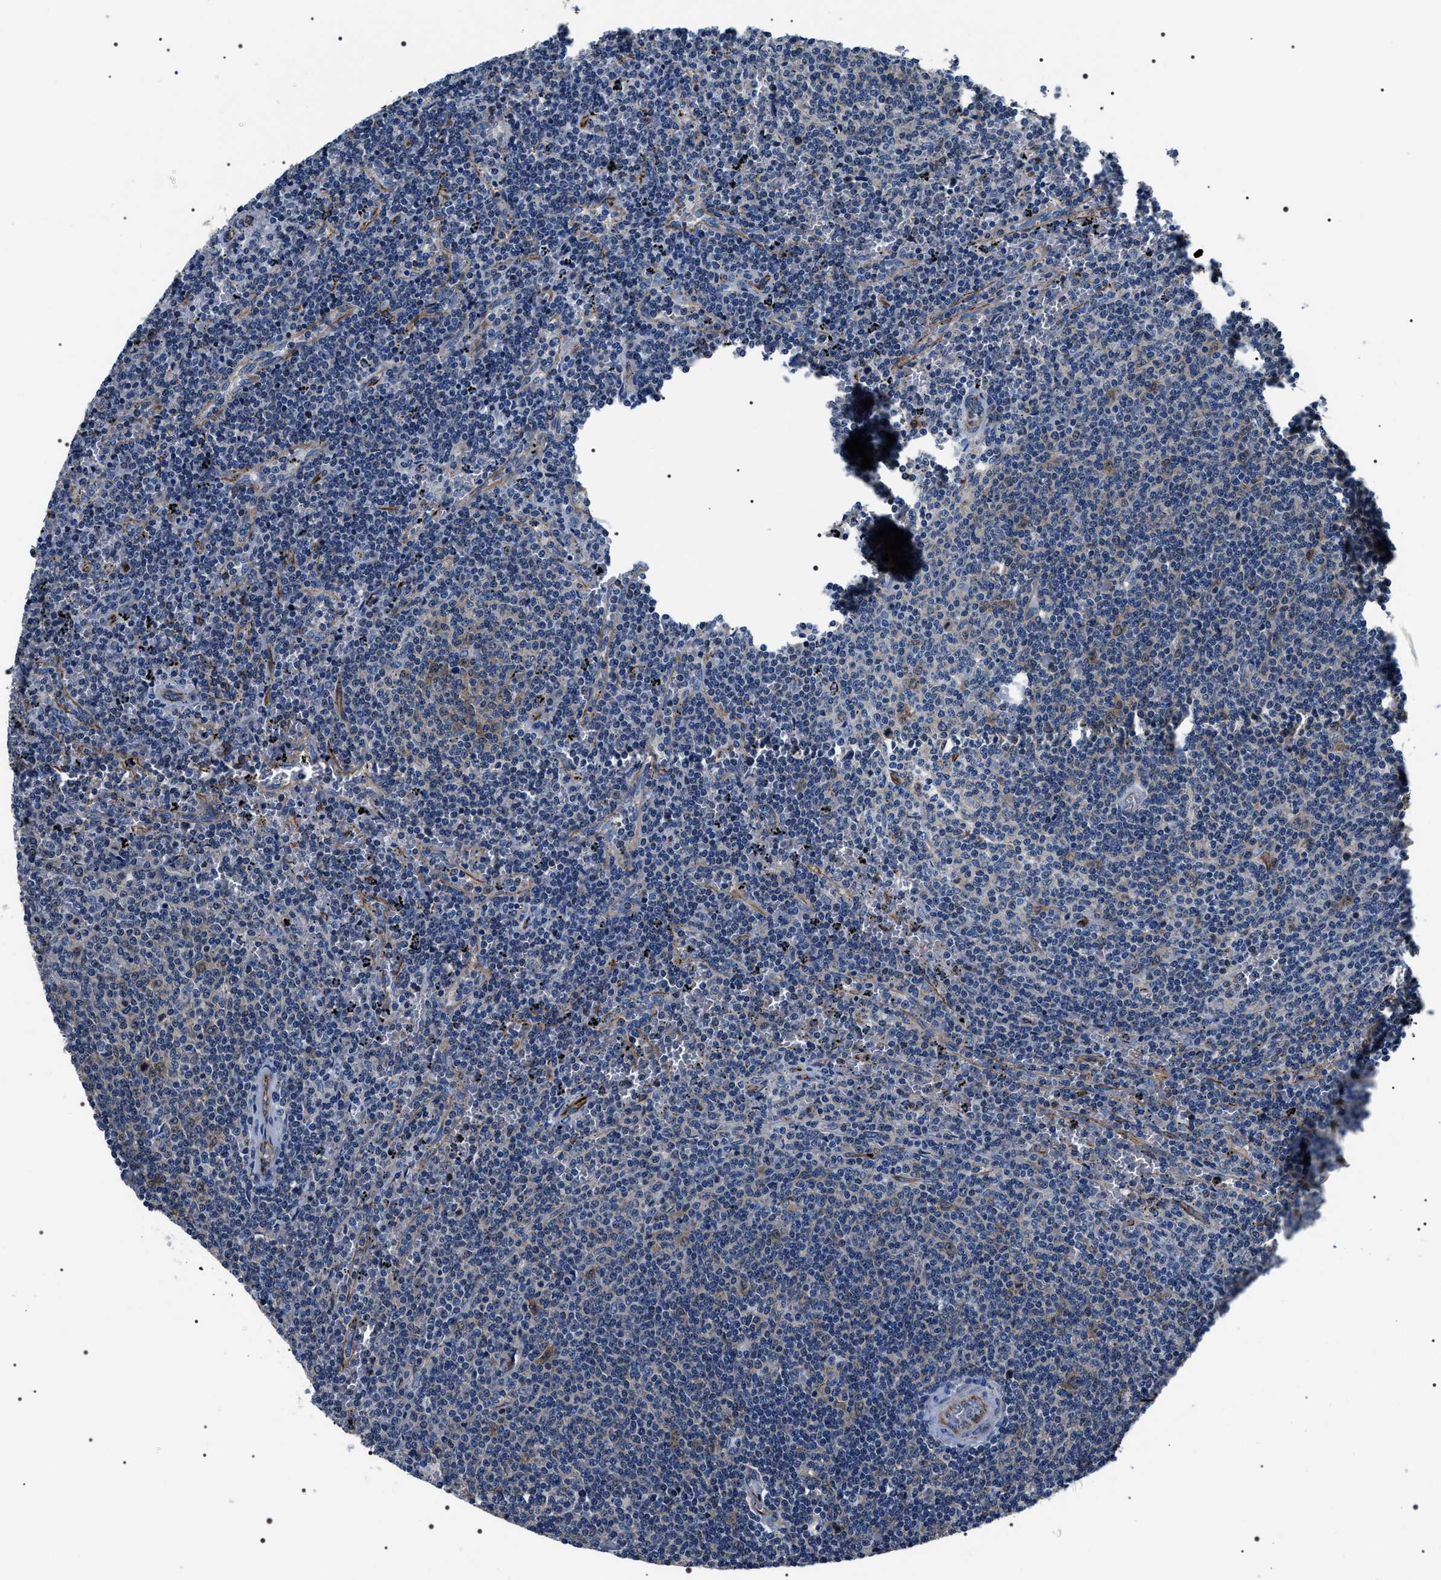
{"staining": {"intensity": "weak", "quantity": "<25%", "location": "cytoplasmic/membranous"}, "tissue": "lymphoma", "cell_type": "Tumor cells", "image_type": "cancer", "snomed": [{"axis": "morphology", "description": "Malignant lymphoma, non-Hodgkin's type, Low grade"}, {"axis": "topography", "description": "Spleen"}], "caption": "Immunohistochemical staining of human lymphoma reveals no significant staining in tumor cells.", "gene": "BAG2", "patient": {"sex": "female", "age": 50}}